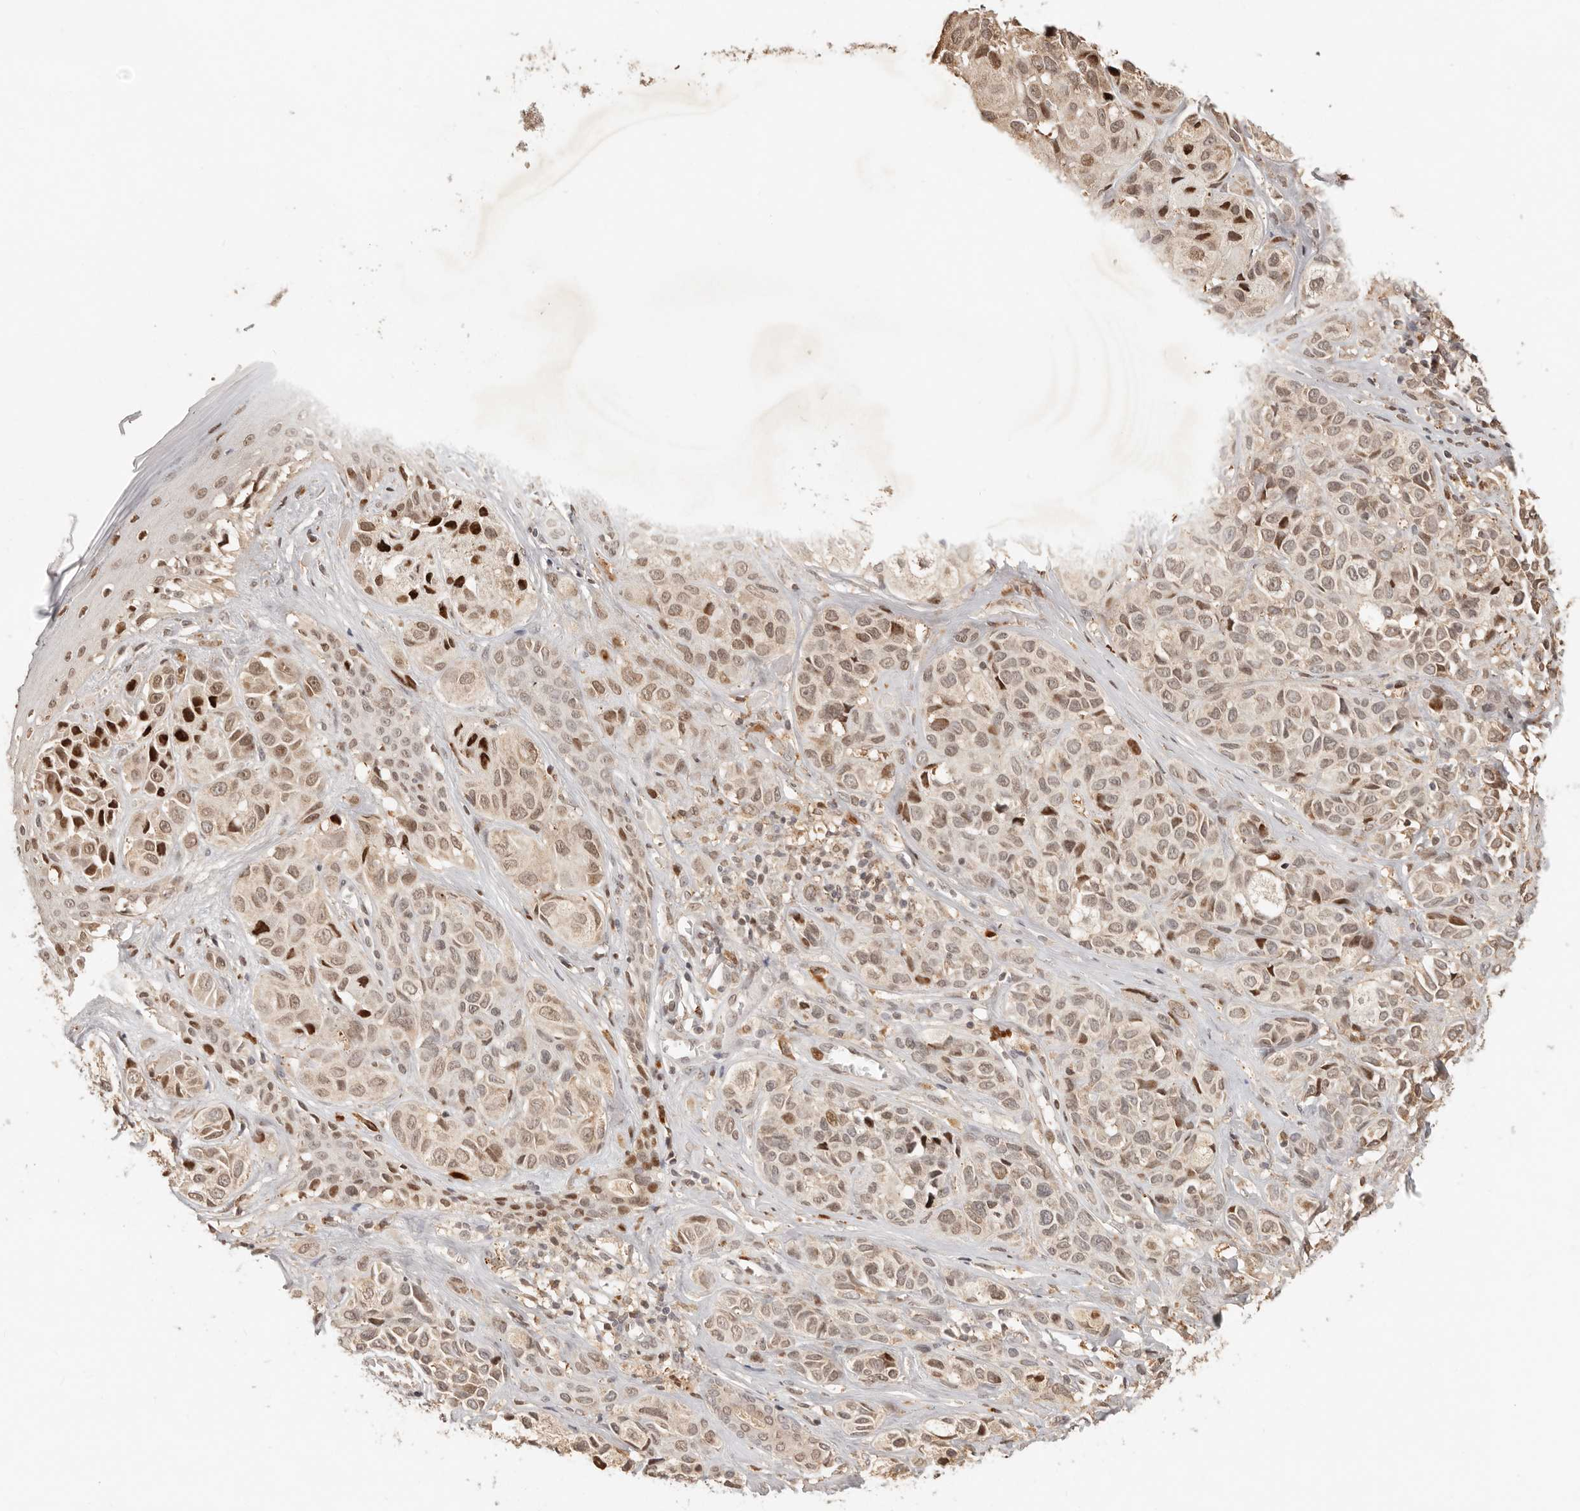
{"staining": {"intensity": "weak", "quantity": ">75%", "location": "nuclear"}, "tissue": "melanoma", "cell_type": "Tumor cells", "image_type": "cancer", "snomed": [{"axis": "morphology", "description": "Malignant melanoma, NOS"}, {"axis": "topography", "description": "Skin"}], "caption": "Tumor cells exhibit low levels of weak nuclear staining in approximately >75% of cells in melanoma.", "gene": "NPAS2", "patient": {"sex": "female", "age": 58}}